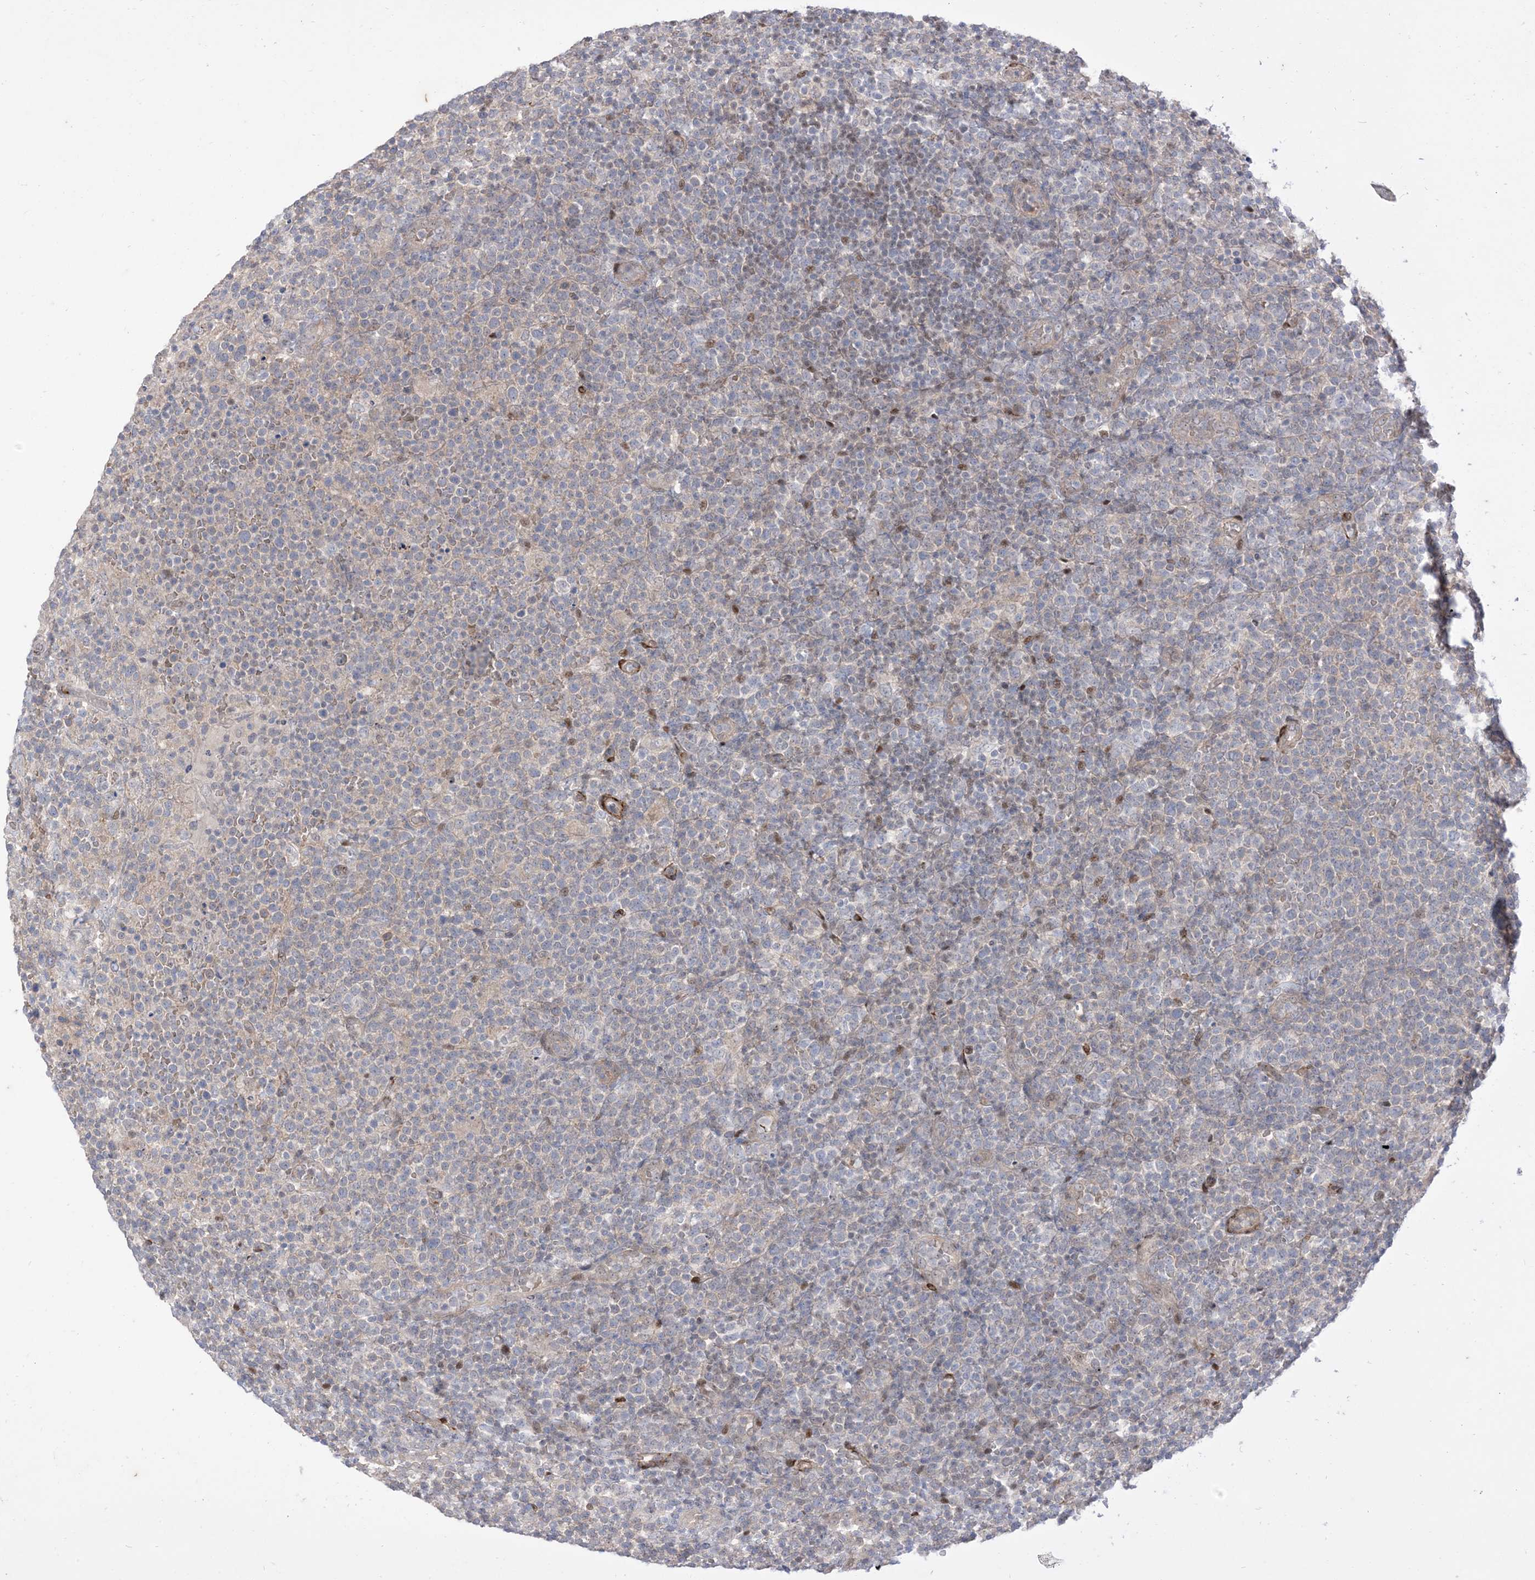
{"staining": {"intensity": "negative", "quantity": "none", "location": "none"}, "tissue": "lymphoma", "cell_type": "Tumor cells", "image_type": "cancer", "snomed": [{"axis": "morphology", "description": "Malignant lymphoma, non-Hodgkin's type, High grade"}, {"axis": "topography", "description": "Lymph node"}], "caption": "IHC histopathology image of neoplastic tissue: high-grade malignant lymphoma, non-Hodgkin's type stained with DAB (3,3'-diaminobenzidine) shows no significant protein positivity in tumor cells.", "gene": "RIN1", "patient": {"sex": "male", "age": 61}}